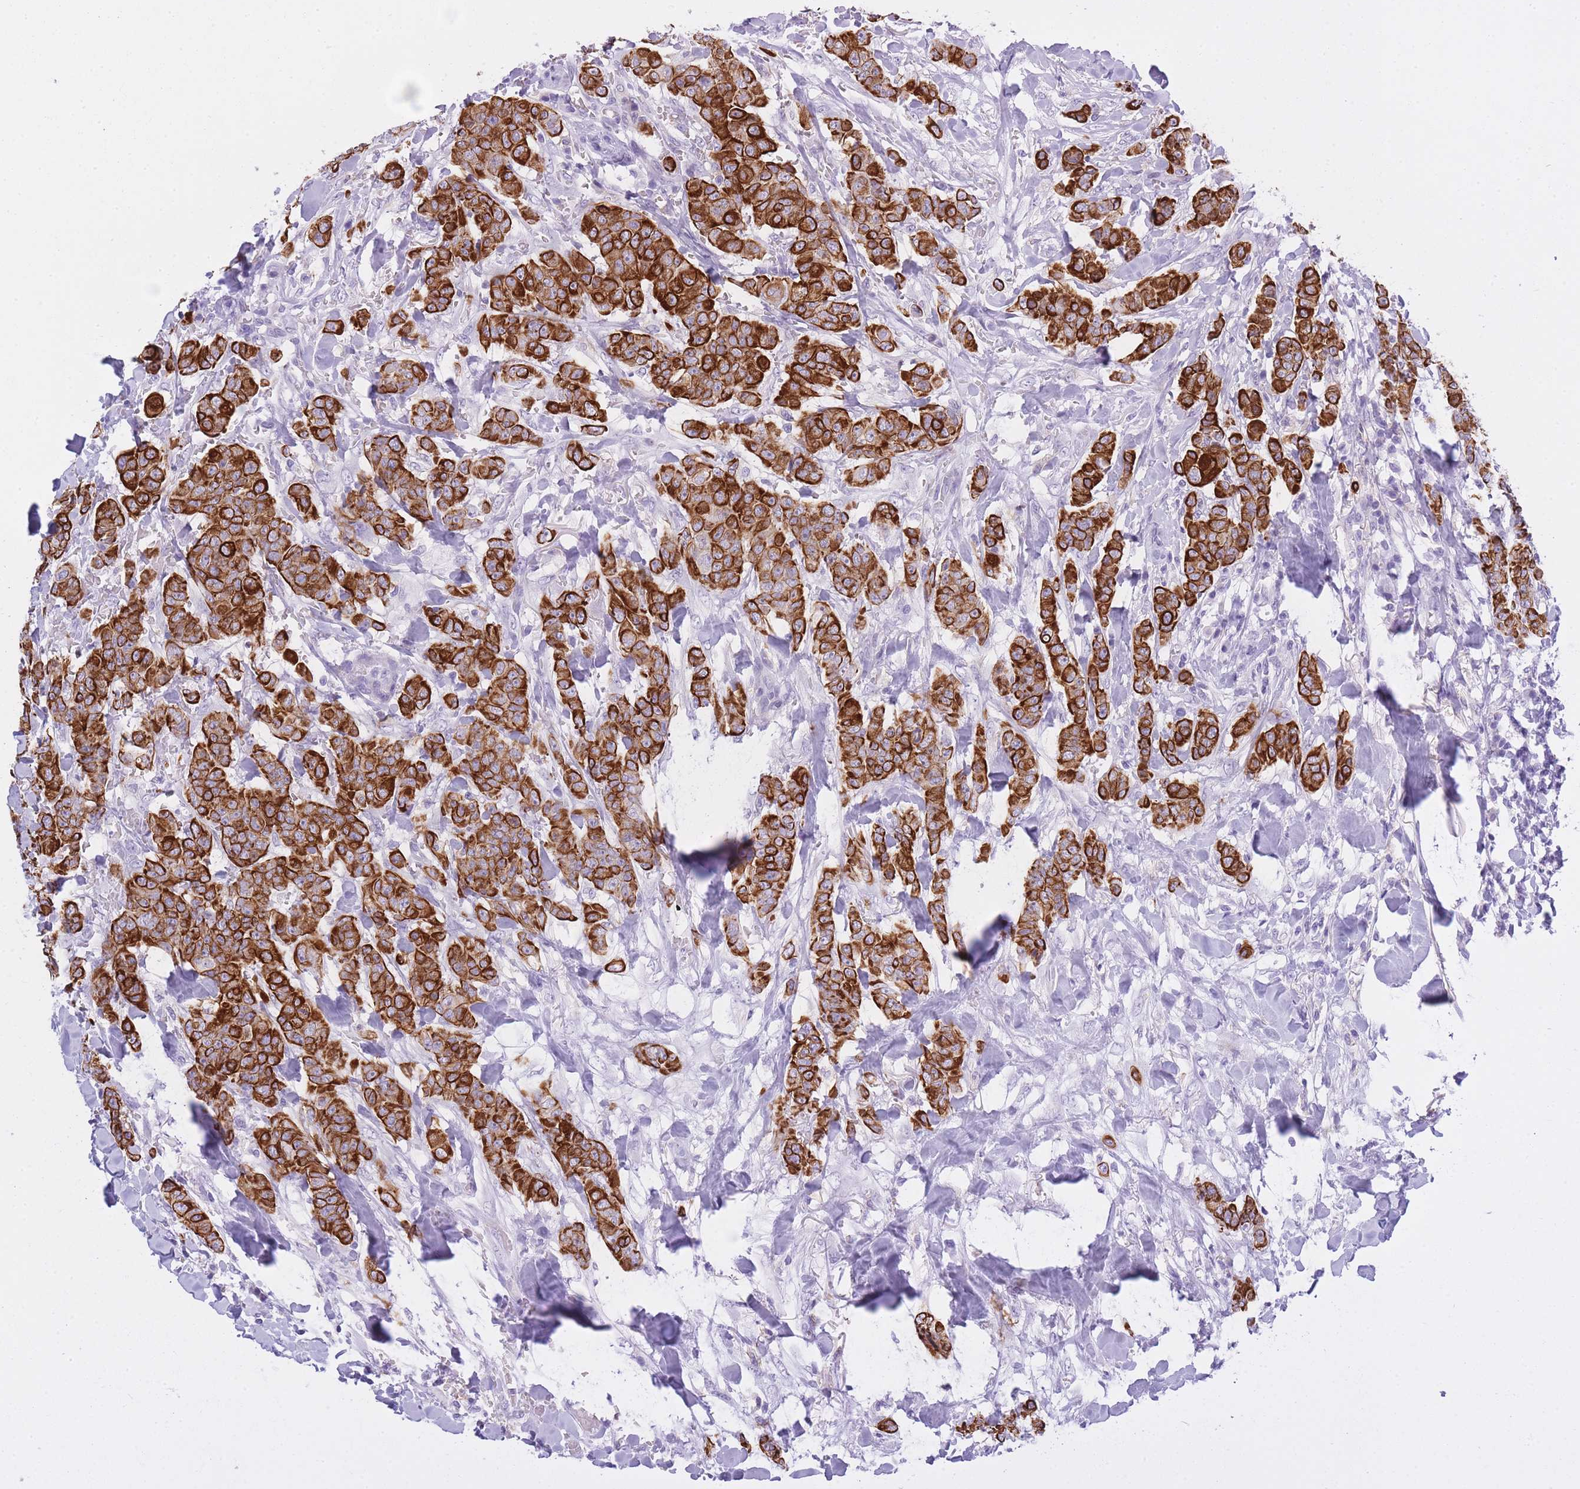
{"staining": {"intensity": "strong", "quantity": ">75%", "location": "cytoplasmic/membranous"}, "tissue": "breast cancer", "cell_type": "Tumor cells", "image_type": "cancer", "snomed": [{"axis": "morphology", "description": "Duct carcinoma"}, {"axis": "topography", "description": "Breast"}], "caption": "The photomicrograph exhibits a brown stain indicating the presence of a protein in the cytoplasmic/membranous of tumor cells in infiltrating ductal carcinoma (breast).", "gene": "RADX", "patient": {"sex": "female", "age": 40}}